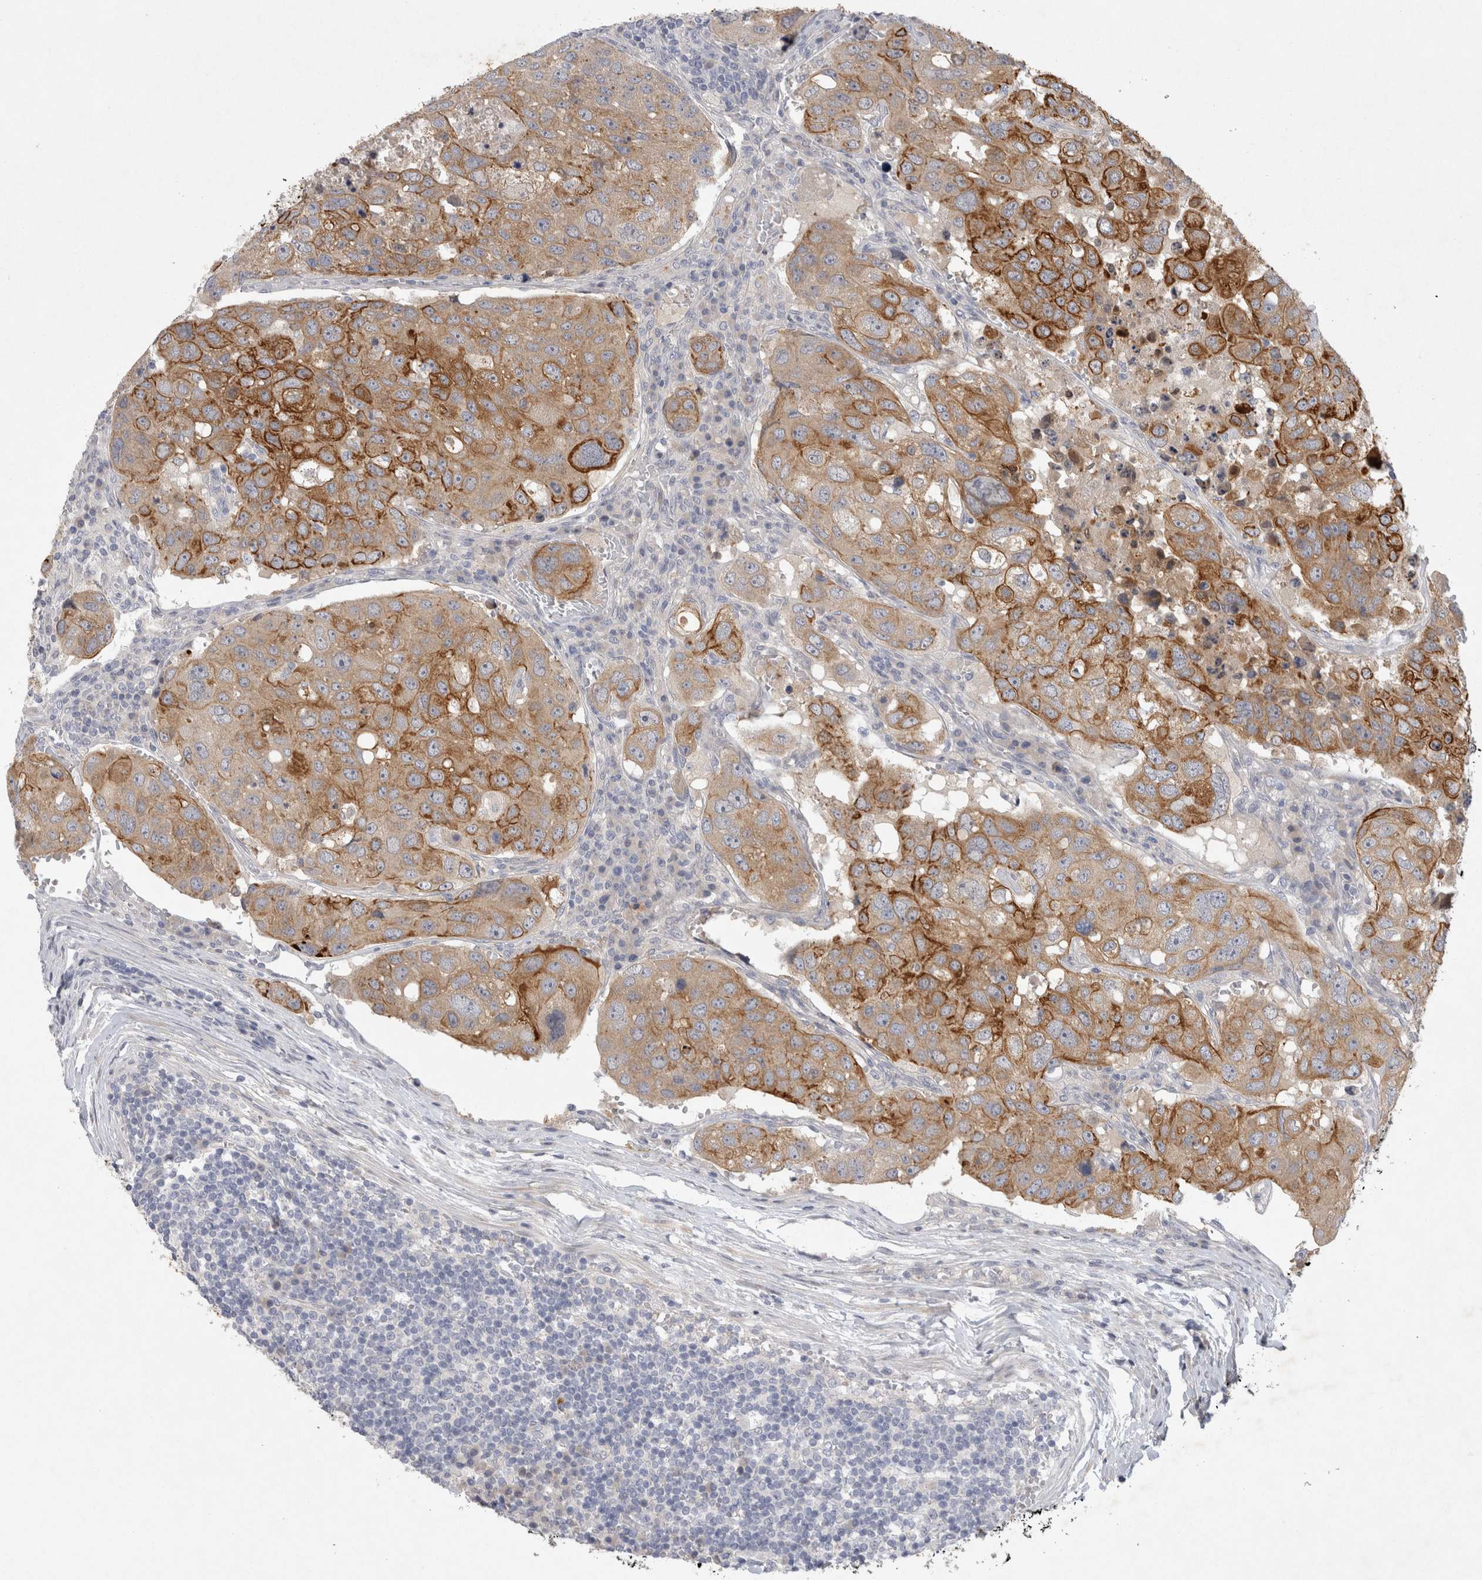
{"staining": {"intensity": "moderate", "quantity": ">75%", "location": "cytoplasmic/membranous"}, "tissue": "urothelial cancer", "cell_type": "Tumor cells", "image_type": "cancer", "snomed": [{"axis": "morphology", "description": "Urothelial carcinoma, High grade"}, {"axis": "topography", "description": "Lymph node"}, {"axis": "topography", "description": "Urinary bladder"}], "caption": "Urothelial cancer tissue displays moderate cytoplasmic/membranous staining in about >75% of tumor cells Immunohistochemistry (ihc) stains the protein of interest in brown and the nuclei are stained blue.", "gene": "BZW2", "patient": {"sex": "male", "age": 51}}